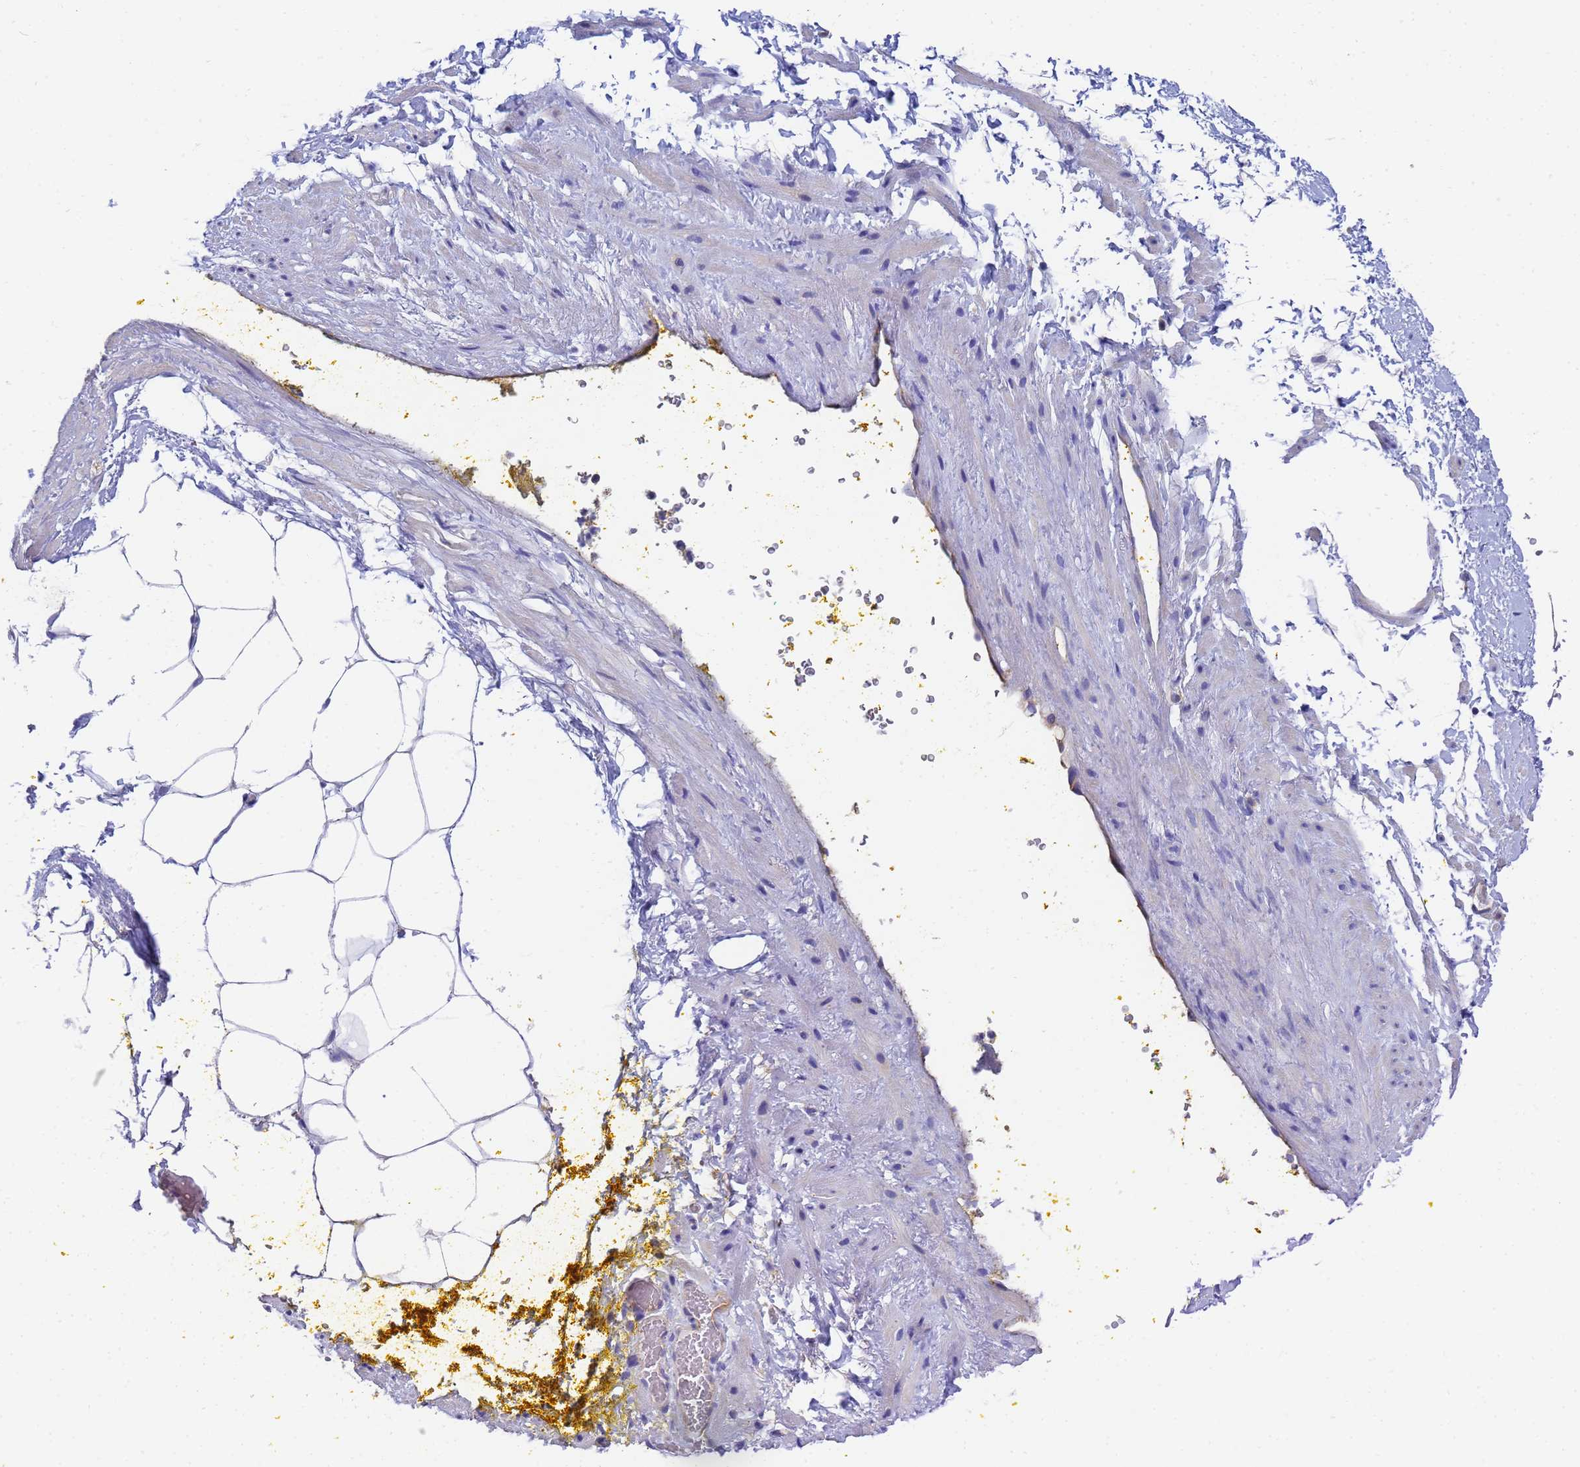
{"staining": {"intensity": "weak", "quantity": "25%-75%", "location": "cytoplasmic/membranous"}, "tissue": "adipose tissue", "cell_type": "Adipocytes", "image_type": "normal", "snomed": [{"axis": "morphology", "description": "Normal tissue, NOS"}, {"axis": "morphology", "description": "Adenocarcinoma, Low grade"}, {"axis": "topography", "description": "Prostate"}, {"axis": "topography", "description": "Peripheral nerve tissue"}], "caption": "Protein staining by immunohistochemistry reveals weak cytoplasmic/membranous expression in approximately 25%-75% of adipocytes in normal adipose tissue. Nuclei are stained in blue.", "gene": "GCHFR", "patient": {"sex": "male", "age": 63}}